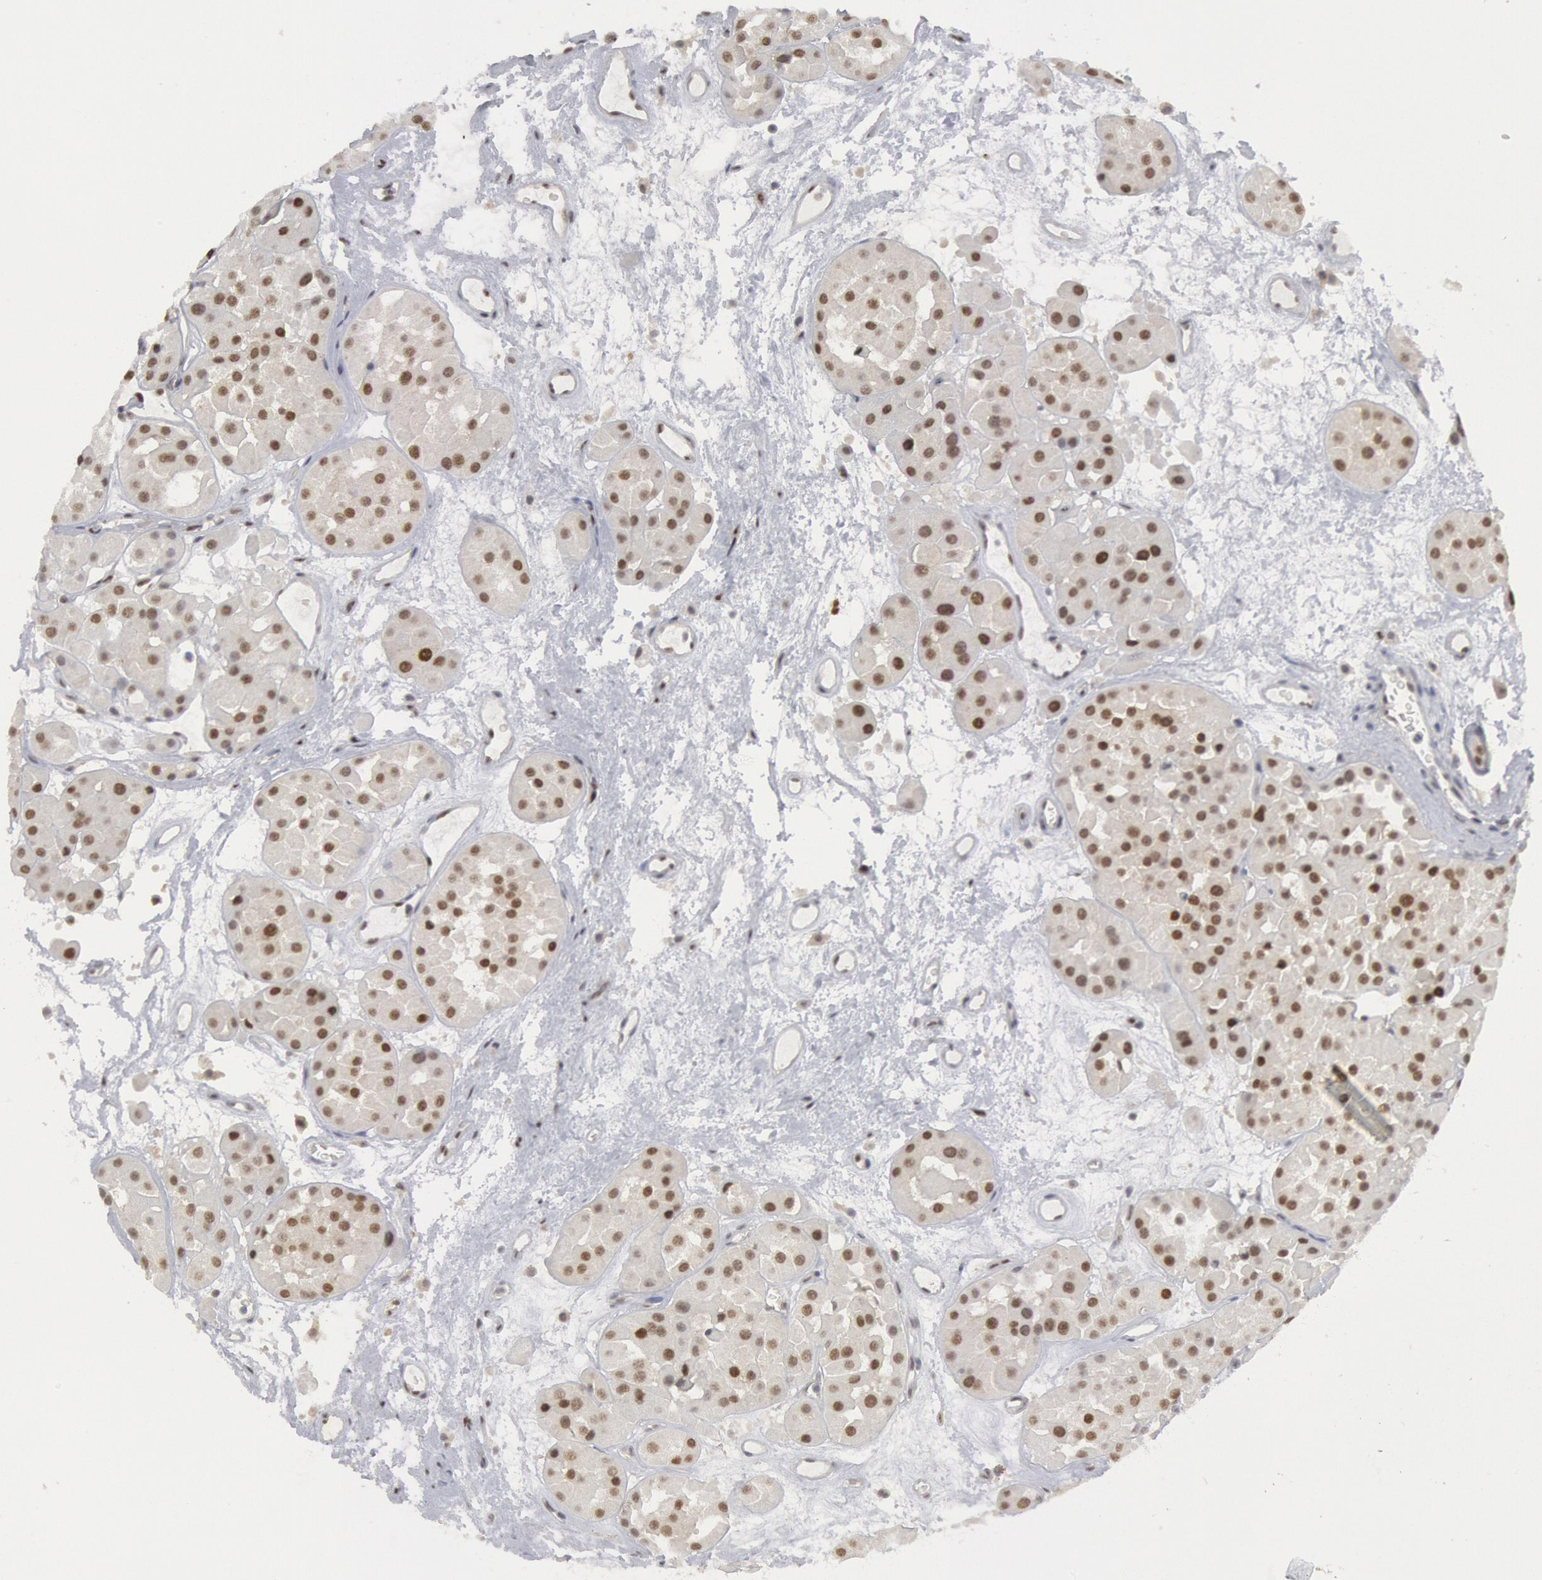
{"staining": {"intensity": "weak", "quantity": ">75%", "location": "nuclear"}, "tissue": "renal cancer", "cell_type": "Tumor cells", "image_type": "cancer", "snomed": [{"axis": "morphology", "description": "Adenocarcinoma, uncertain malignant potential"}, {"axis": "topography", "description": "Kidney"}], "caption": "The histopathology image exhibits staining of renal cancer (adenocarcinoma,  uncertain malignant potential), revealing weak nuclear protein positivity (brown color) within tumor cells. (DAB (3,3'-diaminobenzidine) = brown stain, brightfield microscopy at high magnification).", "gene": "FOXO1", "patient": {"sex": "male", "age": 63}}